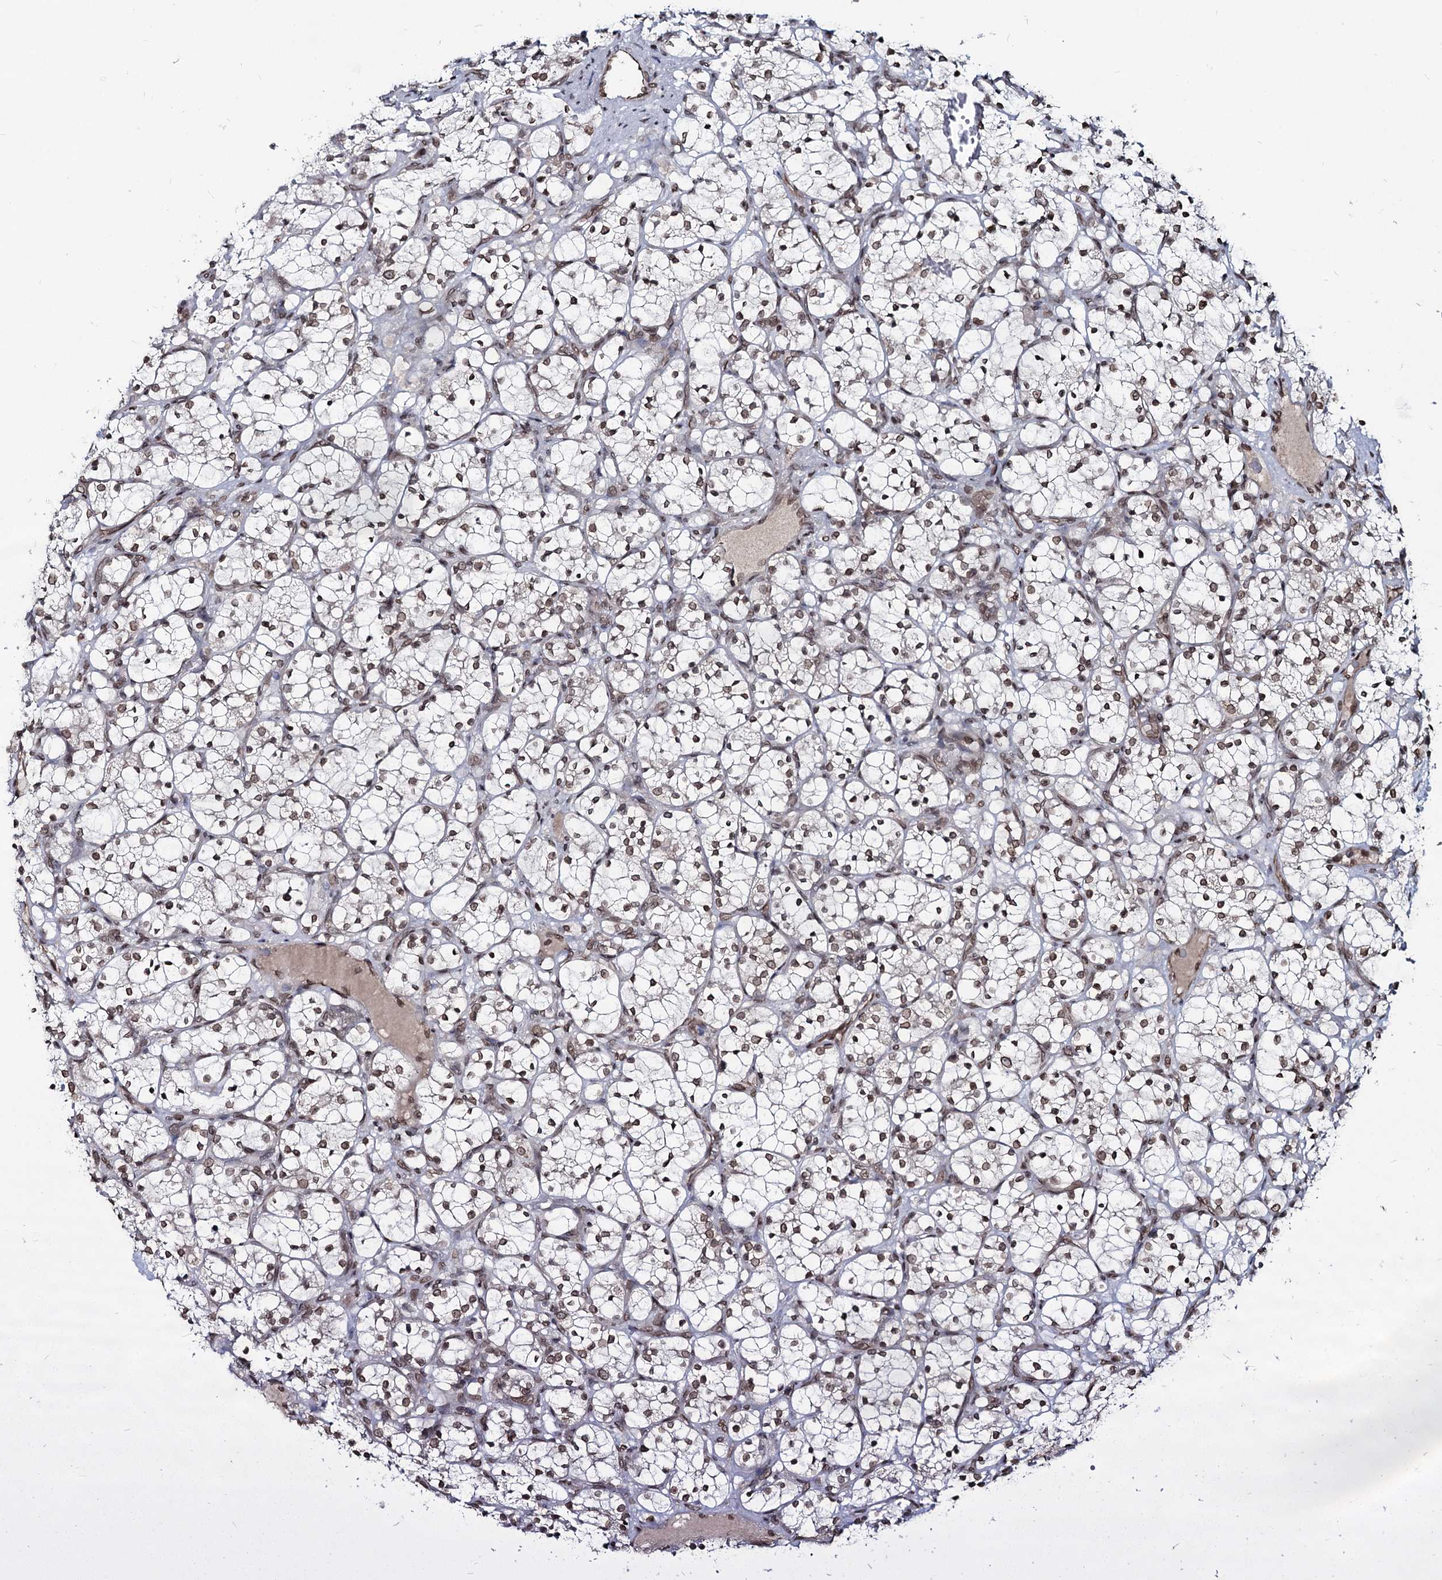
{"staining": {"intensity": "weak", "quantity": ">75%", "location": "nuclear"}, "tissue": "renal cancer", "cell_type": "Tumor cells", "image_type": "cancer", "snomed": [{"axis": "morphology", "description": "Adenocarcinoma, NOS"}, {"axis": "topography", "description": "Kidney"}], "caption": "Immunohistochemistry staining of adenocarcinoma (renal), which reveals low levels of weak nuclear staining in about >75% of tumor cells indicating weak nuclear protein positivity. The staining was performed using DAB (3,3'-diaminobenzidine) (brown) for protein detection and nuclei were counterstained in hematoxylin (blue).", "gene": "RNF6", "patient": {"sex": "female", "age": 69}}